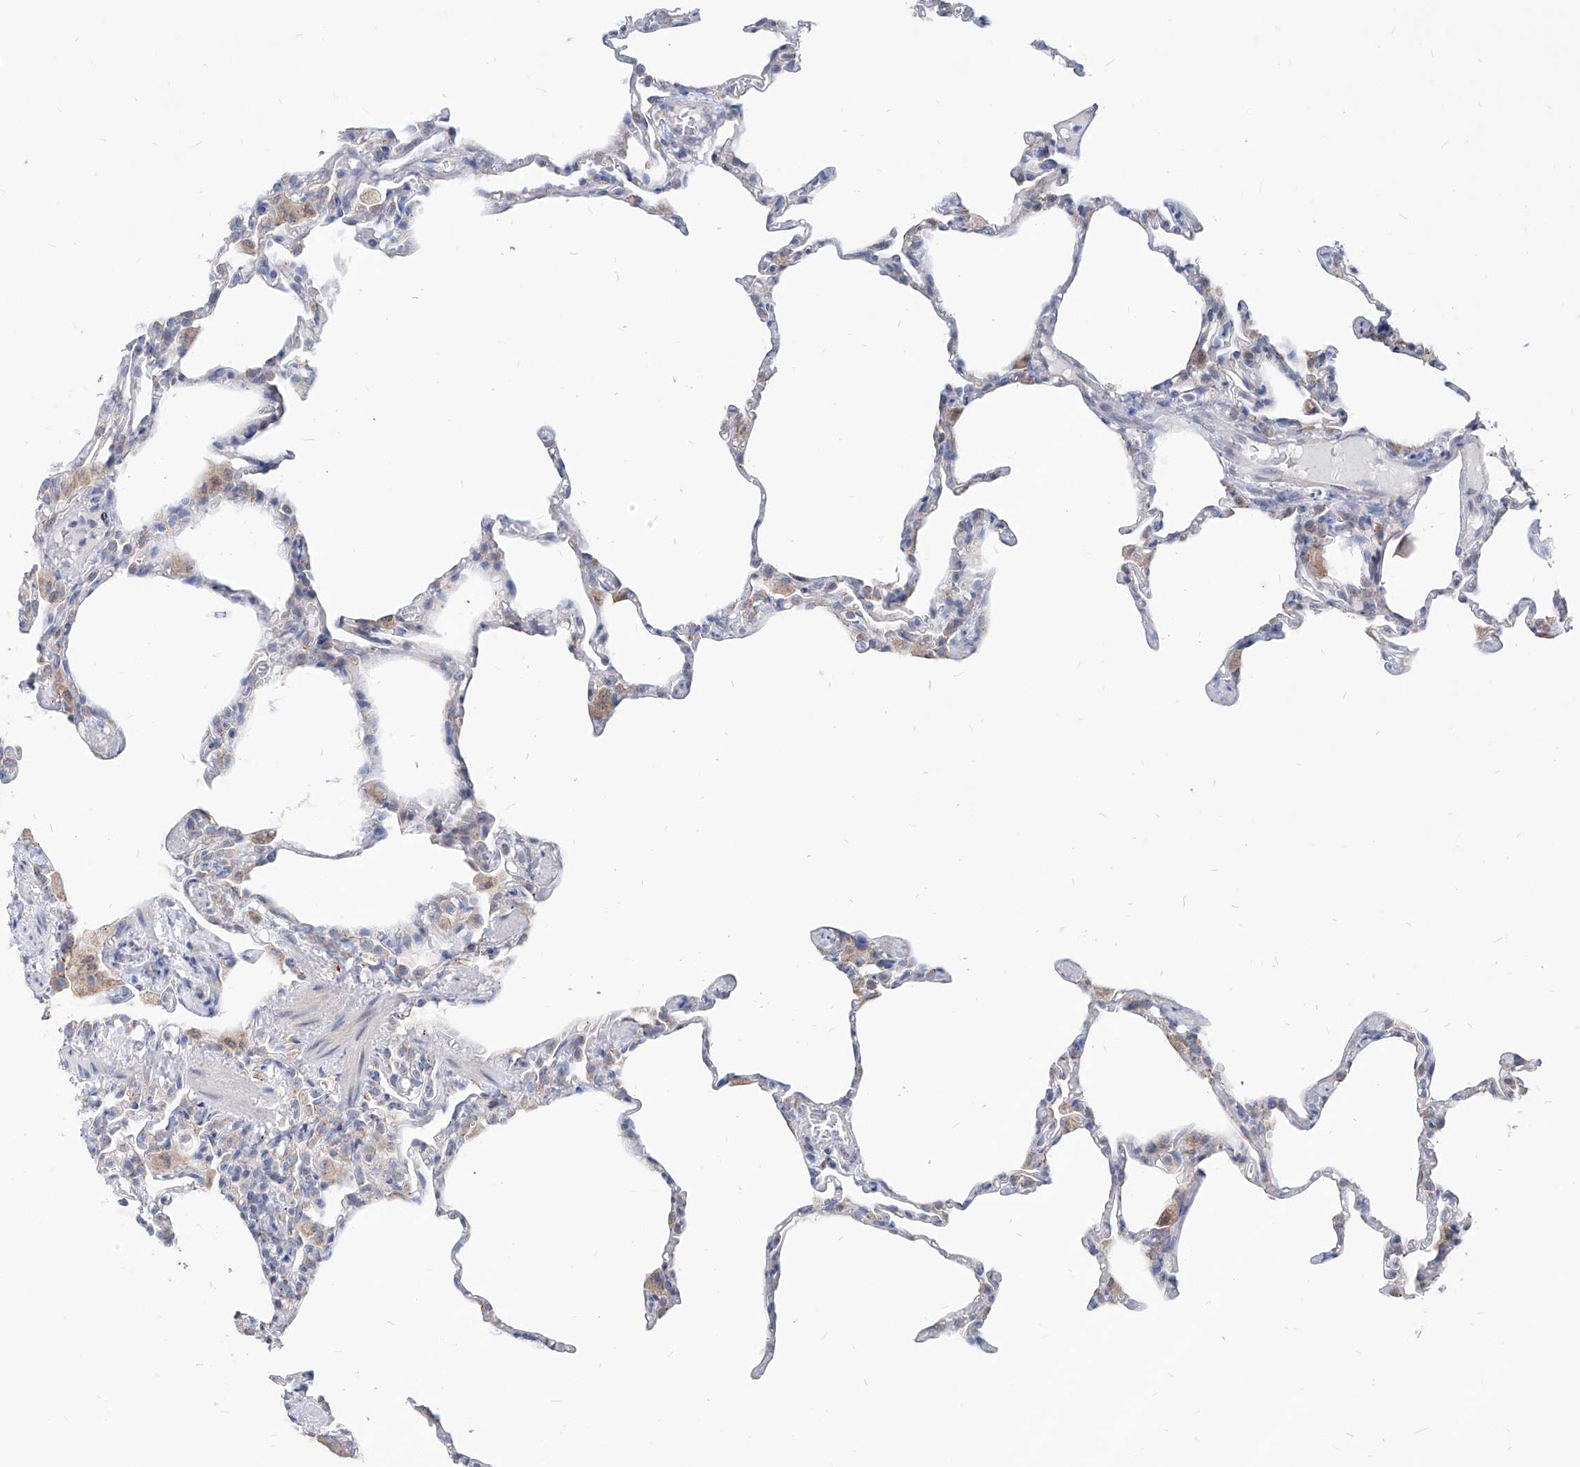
{"staining": {"intensity": "negative", "quantity": "none", "location": "none"}, "tissue": "lung", "cell_type": "Alveolar cells", "image_type": "normal", "snomed": [{"axis": "morphology", "description": "Normal tissue, NOS"}, {"axis": "topography", "description": "Lung"}], "caption": "The immunohistochemistry (IHC) histopathology image has no significant positivity in alveolar cells of lung. The staining is performed using DAB (3,3'-diaminobenzidine) brown chromogen with nuclei counter-stained in using hematoxylin.", "gene": "AGPS", "patient": {"sex": "male", "age": 20}}